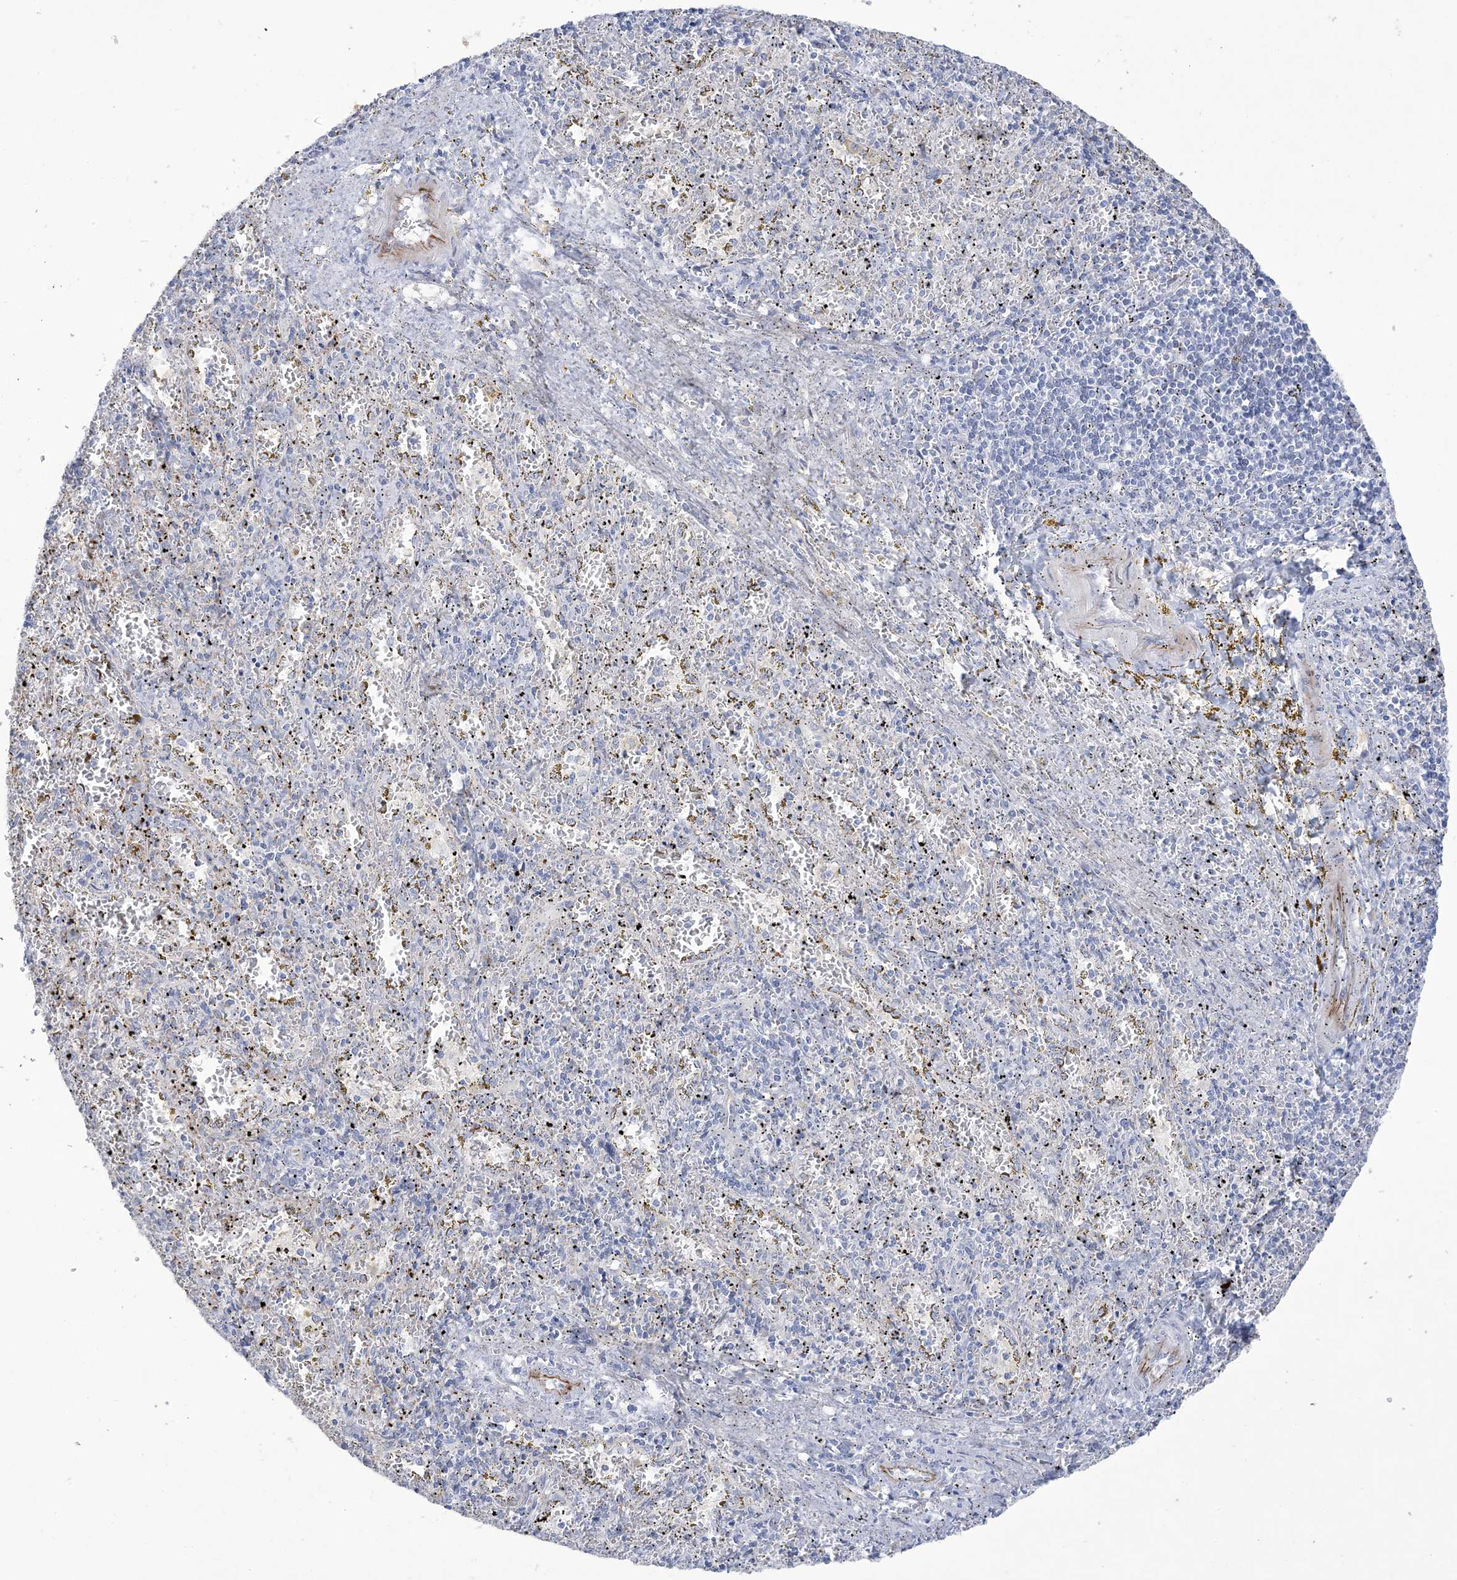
{"staining": {"intensity": "negative", "quantity": "none", "location": "none"}, "tissue": "spleen", "cell_type": "Cells in red pulp", "image_type": "normal", "snomed": [{"axis": "morphology", "description": "Normal tissue, NOS"}, {"axis": "topography", "description": "Spleen"}], "caption": "Cells in red pulp are negative for brown protein staining in normal spleen. The staining was performed using DAB to visualize the protein expression in brown, while the nuclei were stained in blue with hematoxylin (Magnification: 20x).", "gene": "B3GNT7", "patient": {"sex": "male", "age": 11}}